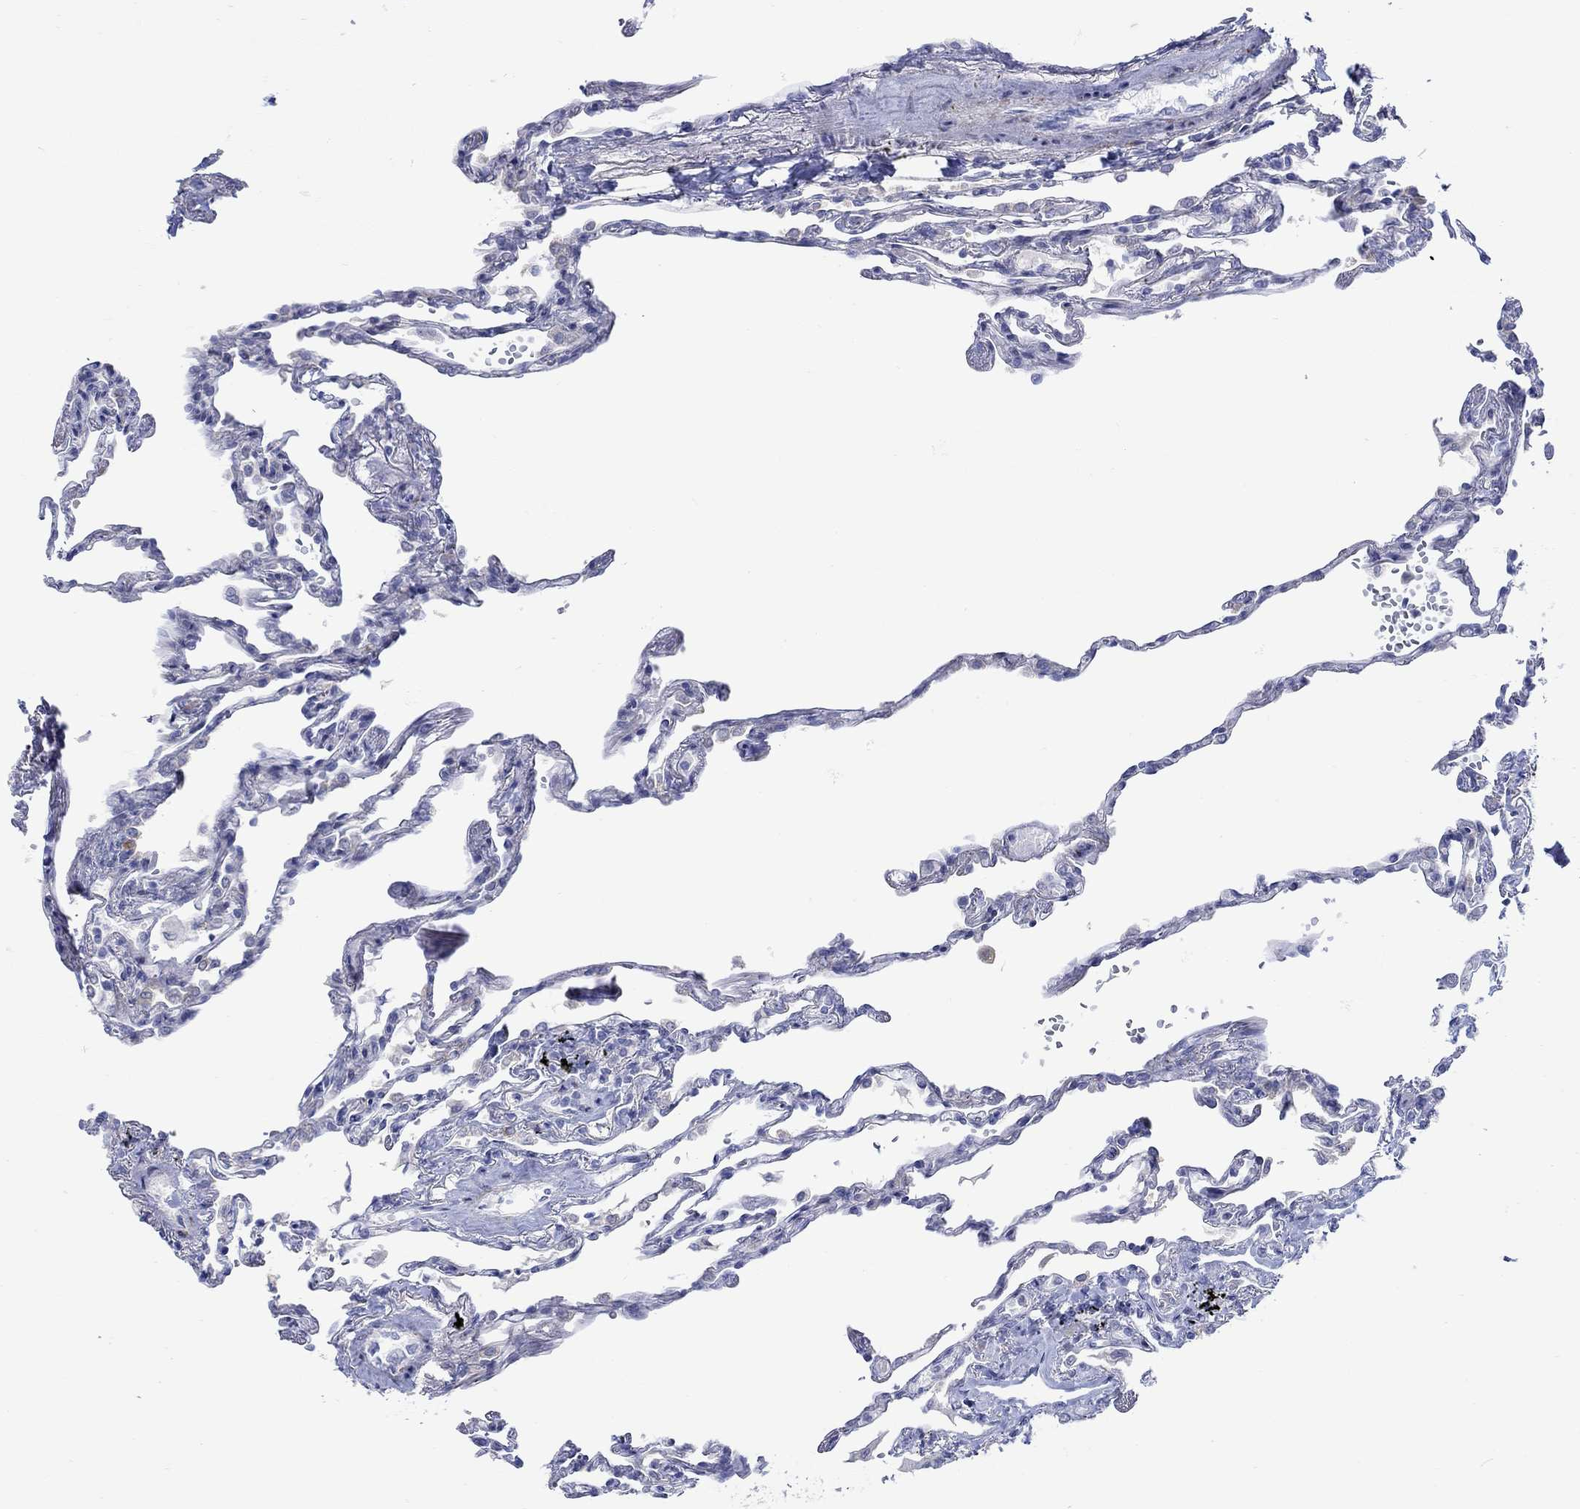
{"staining": {"intensity": "negative", "quantity": "none", "location": "none"}, "tissue": "lung", "cell_type": "Alveolar cells", "image_type": "normal", "snomed": [{"axis": "morphology", "description": "Normal tissue, NOS"}, {"axis": "topography", "description": "Lung"}], "caption": "Immunohistochemical staining of normal human lung shows no significant positivity in alveolar cells.", "gene": "KSR2", "patient": {"sex": "male", "age": 78}}